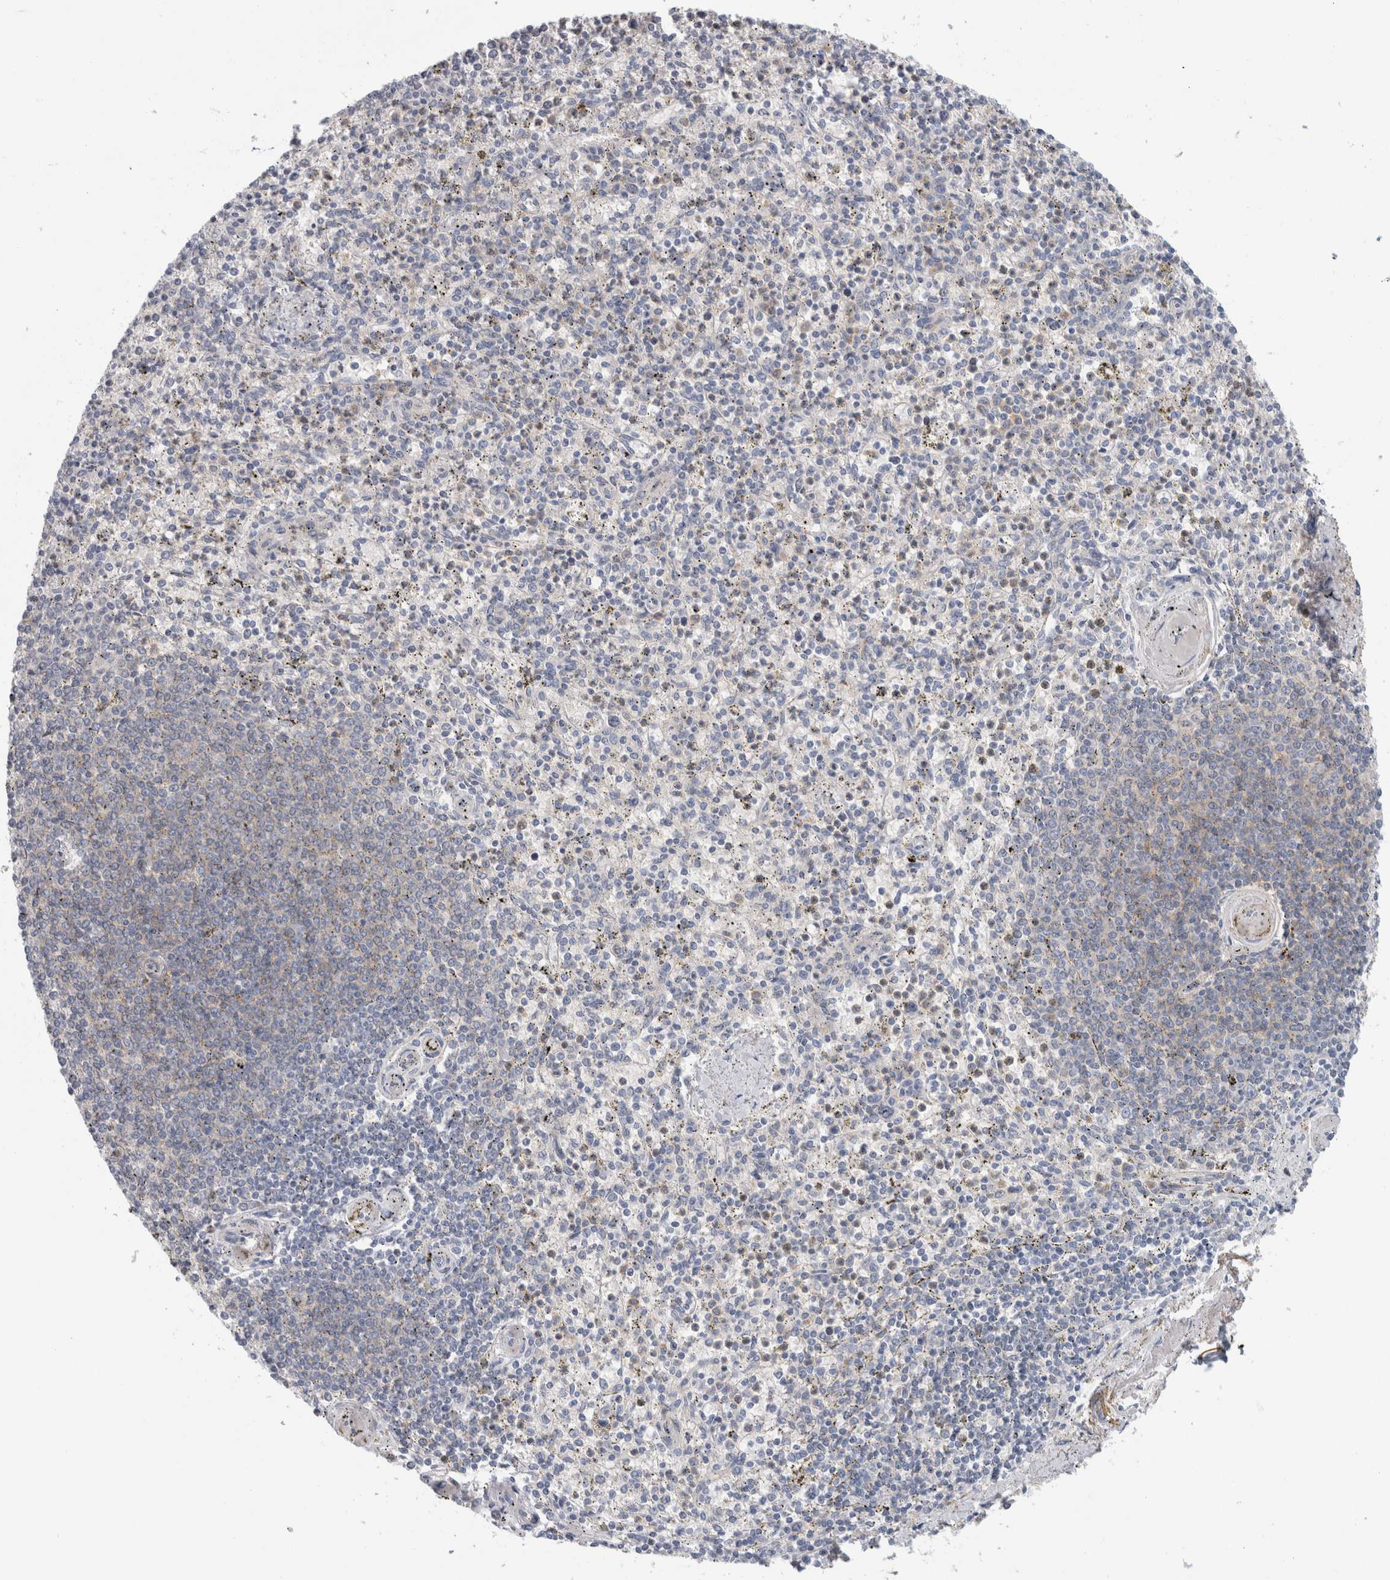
{"staining": {"intensity": "negative", "quantity": "none", "location": "none"}, "tissue": "spleen", "cell_type": "Cells in red pulp", "image_type": "normal", "snomed": [{"axis": "morphology", "description": "Normal tissue, NOS"}, {"axis": "topography", "description": "Spleen"}], "caption": "Spleen stained for a protein using immunohistochemistry displays no staining cells in red pulp.", "gene": "CD55", "patient": {"sex": "male", "age": 72}}